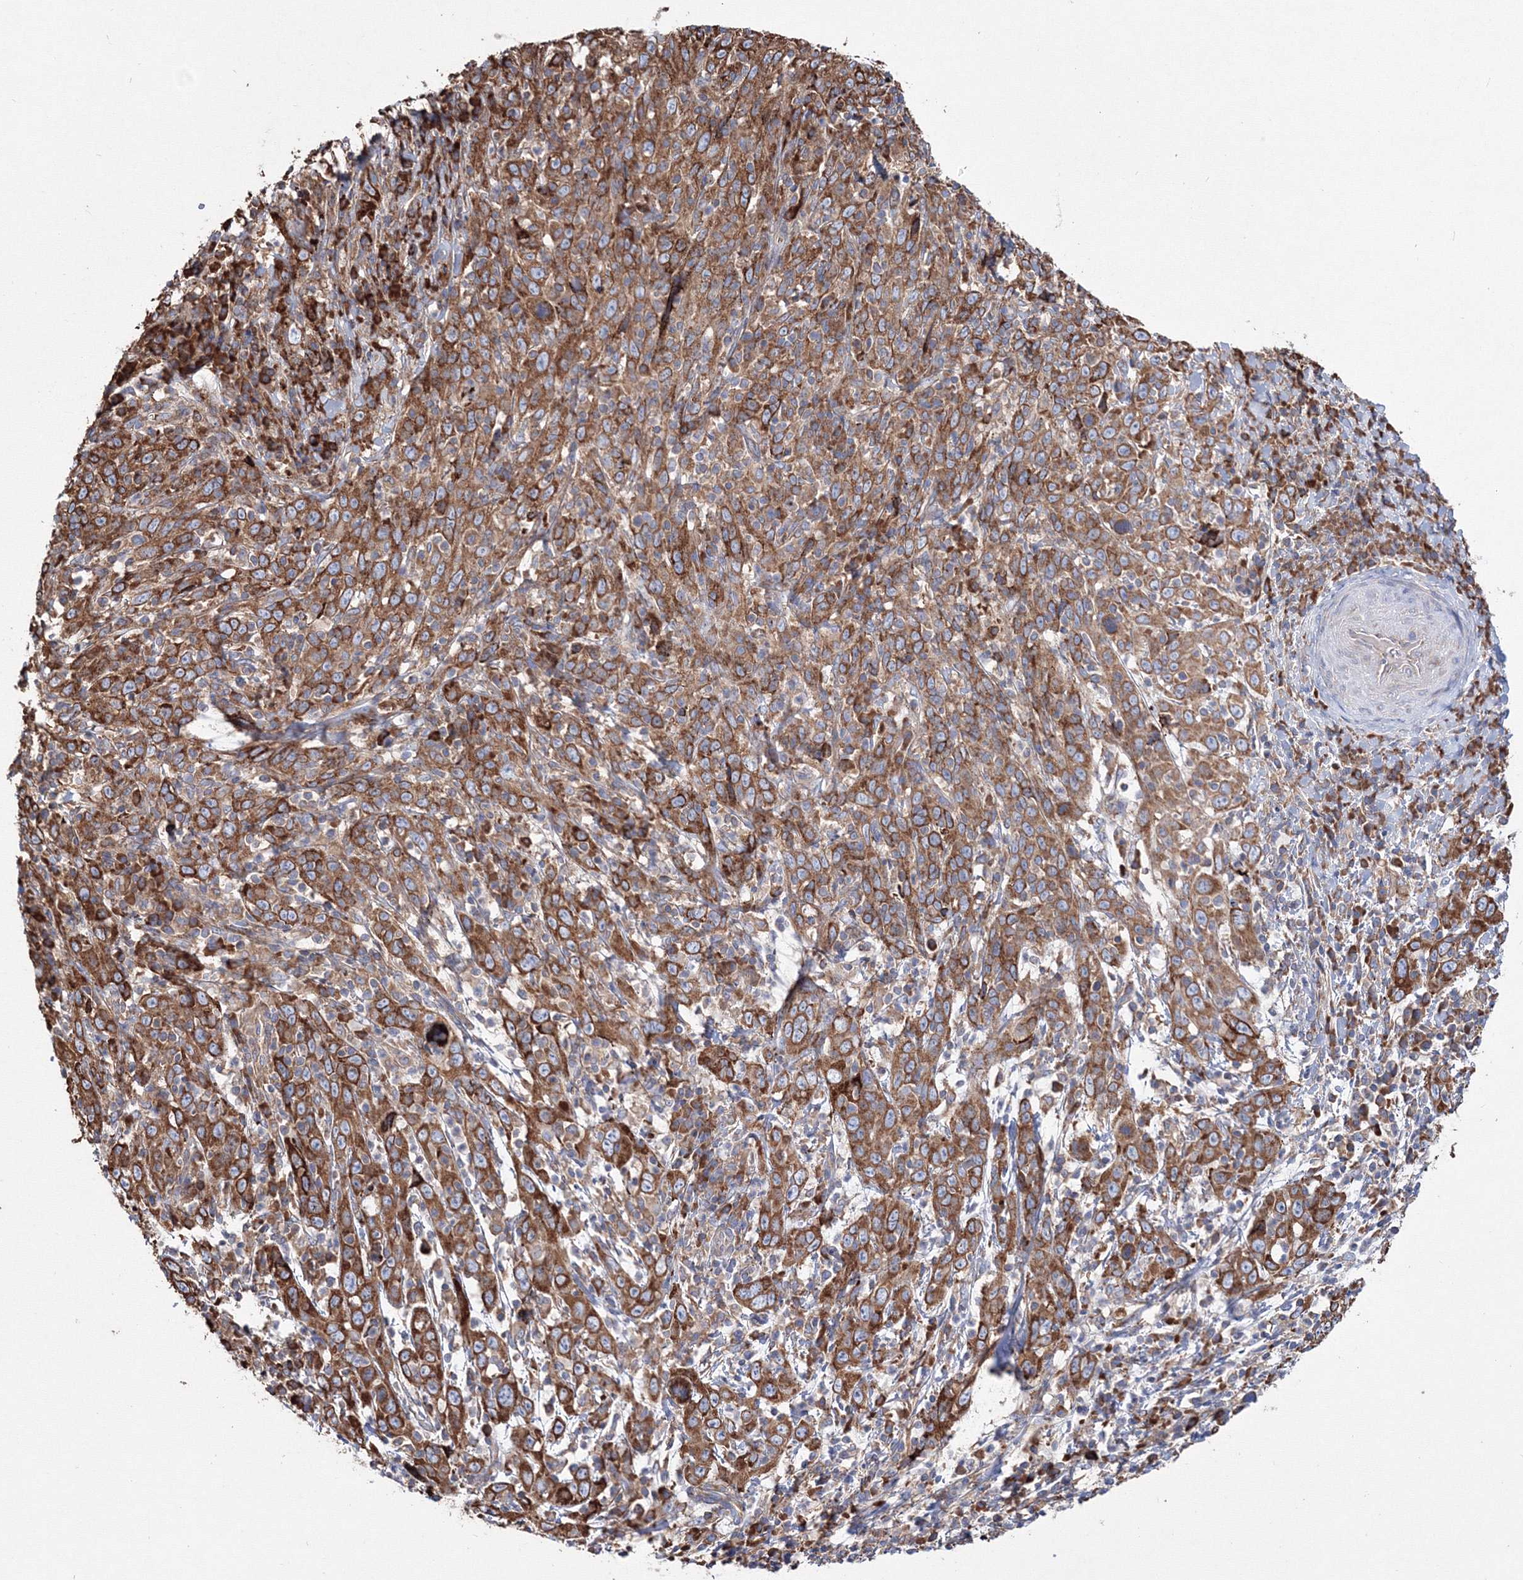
{"staining": {"intensity": "moderate", "quantity": ">75%", "location": "cytoplasmic/membranous"}, "tissue": "cervical cancer", "cell_type": "Tumor cells", "image_type": "cancer", "snomed": [{"axis": "morphology", "description": "Squamous cell carcinoma, NOS"}, {"axis": "topography", "description": "Cervix"}], "caption": "Cervical cancer stained with a brown dye shows moderate cytoplasmic/membranous positive staining in approximately >75% of tumor cells.", "gene": "VPS8", "patient": {"sex": "female", "age": 46}}